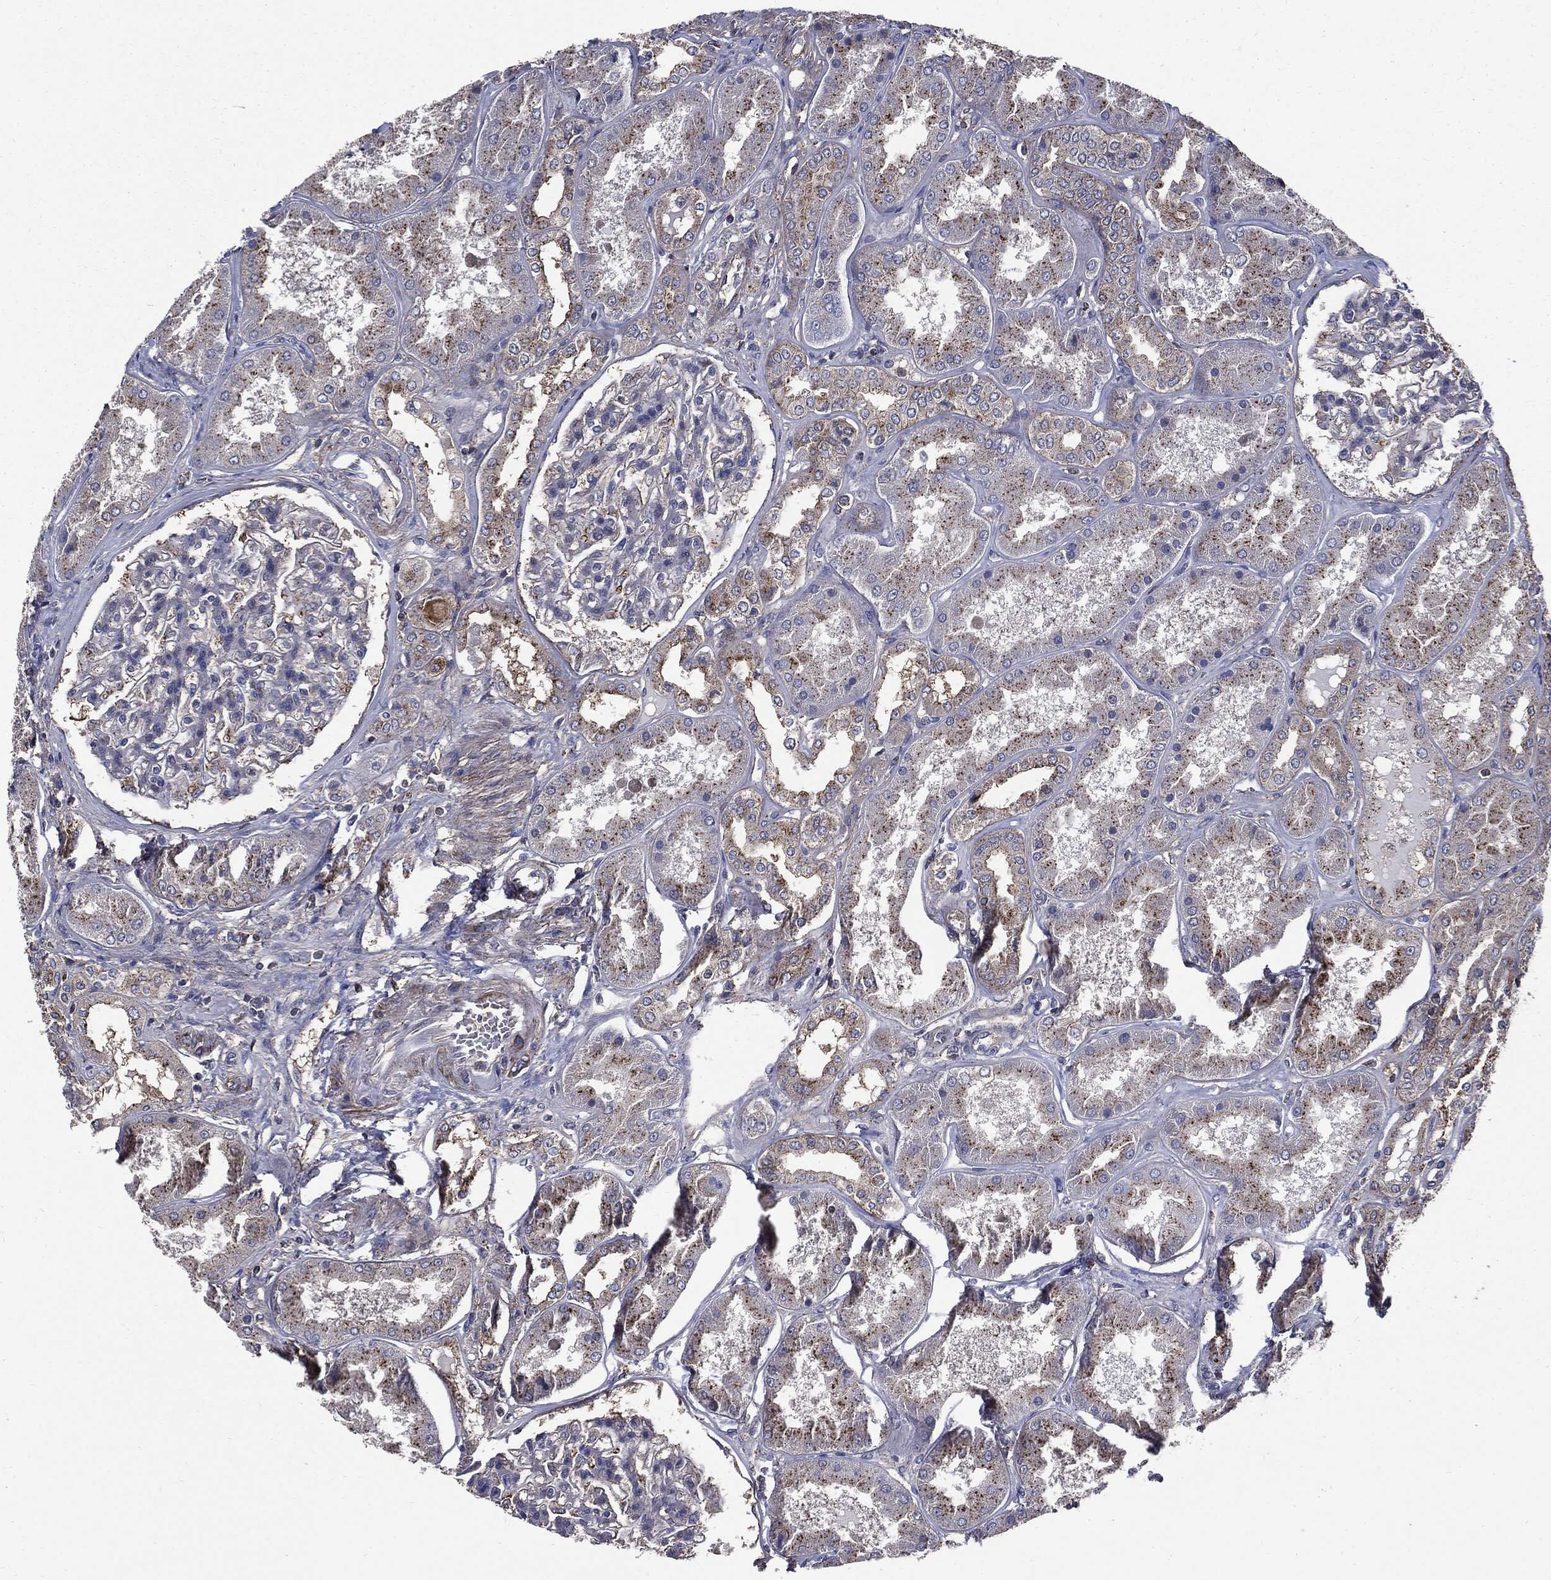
{"staining": {"intensity": "negative", "quantity": "none", "location": "none"}, "tissue": "kidney", "cell_type": "Cells in glomeruli", "image_type": "normal", "snomed": [{"axis": "morphology", "description": "Normal tissue, NOS"}, {"axis": "topography", "description": "Kidney"}], "caption": "This is an immunohistochemistry (IHC) micrograph of normal human kidney. There is no positivity in cells in glomeruli.", "gene": "PDCD6IP", "patient": {"sex": "female", "age": 56}}